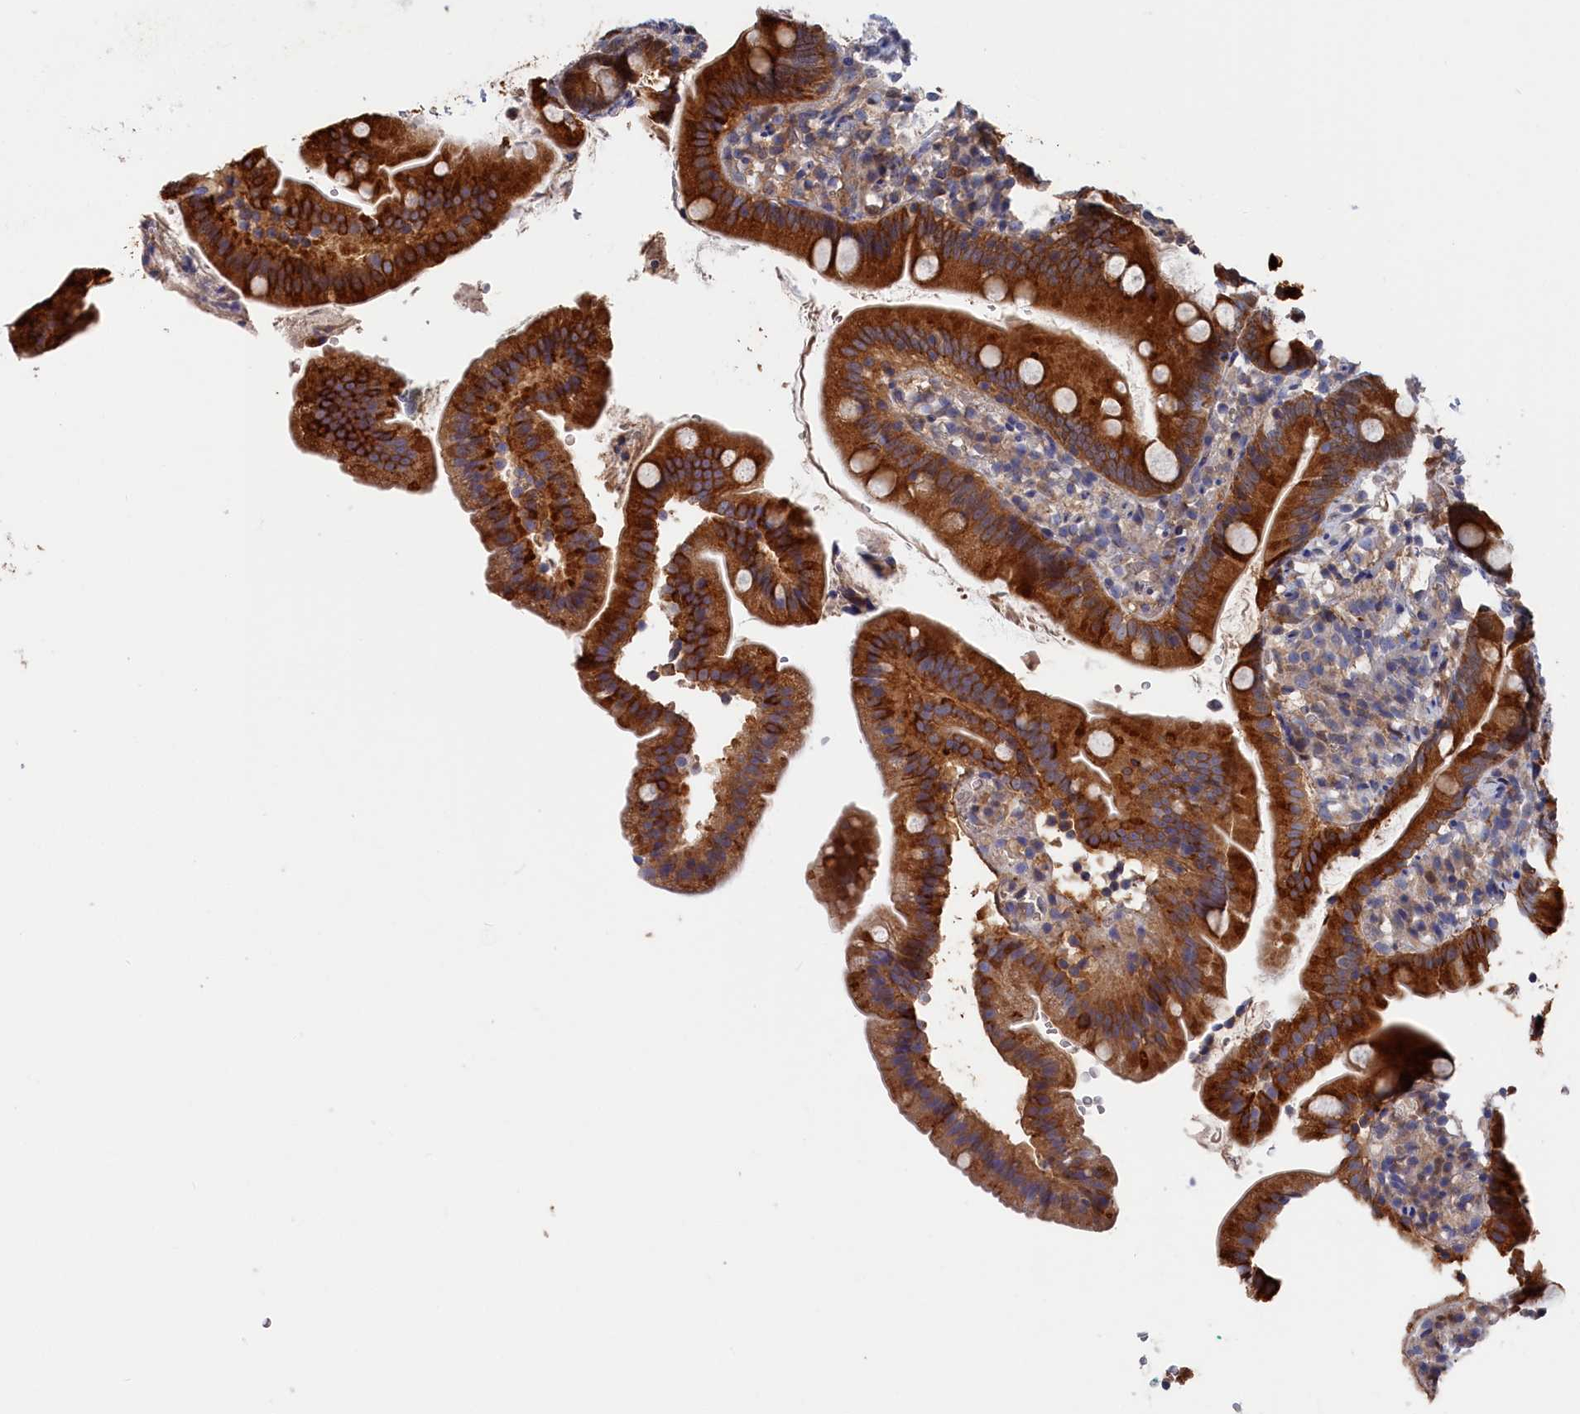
{"staining": {"intensity": "strong", "quantity": ">75%", "location": "cytoplasmic/membranous"}, "tissue": "duodenum", "cell_type": "Glandular cells", "image_type": "normal", "snomed": [{"axis": "morphology", "description": "Normal tissue, NOS"}, {"axis": "topography", "description": "Duodenum"}], "caption": "The micrograph reveals immunohistochemical staining of normal duodenum. There is strong cytoplasmic/membranous staining is identified in approximately >75% of glandular cells.", "gene": "RMI2", "patient": {"sex": "female", "age": 67}}